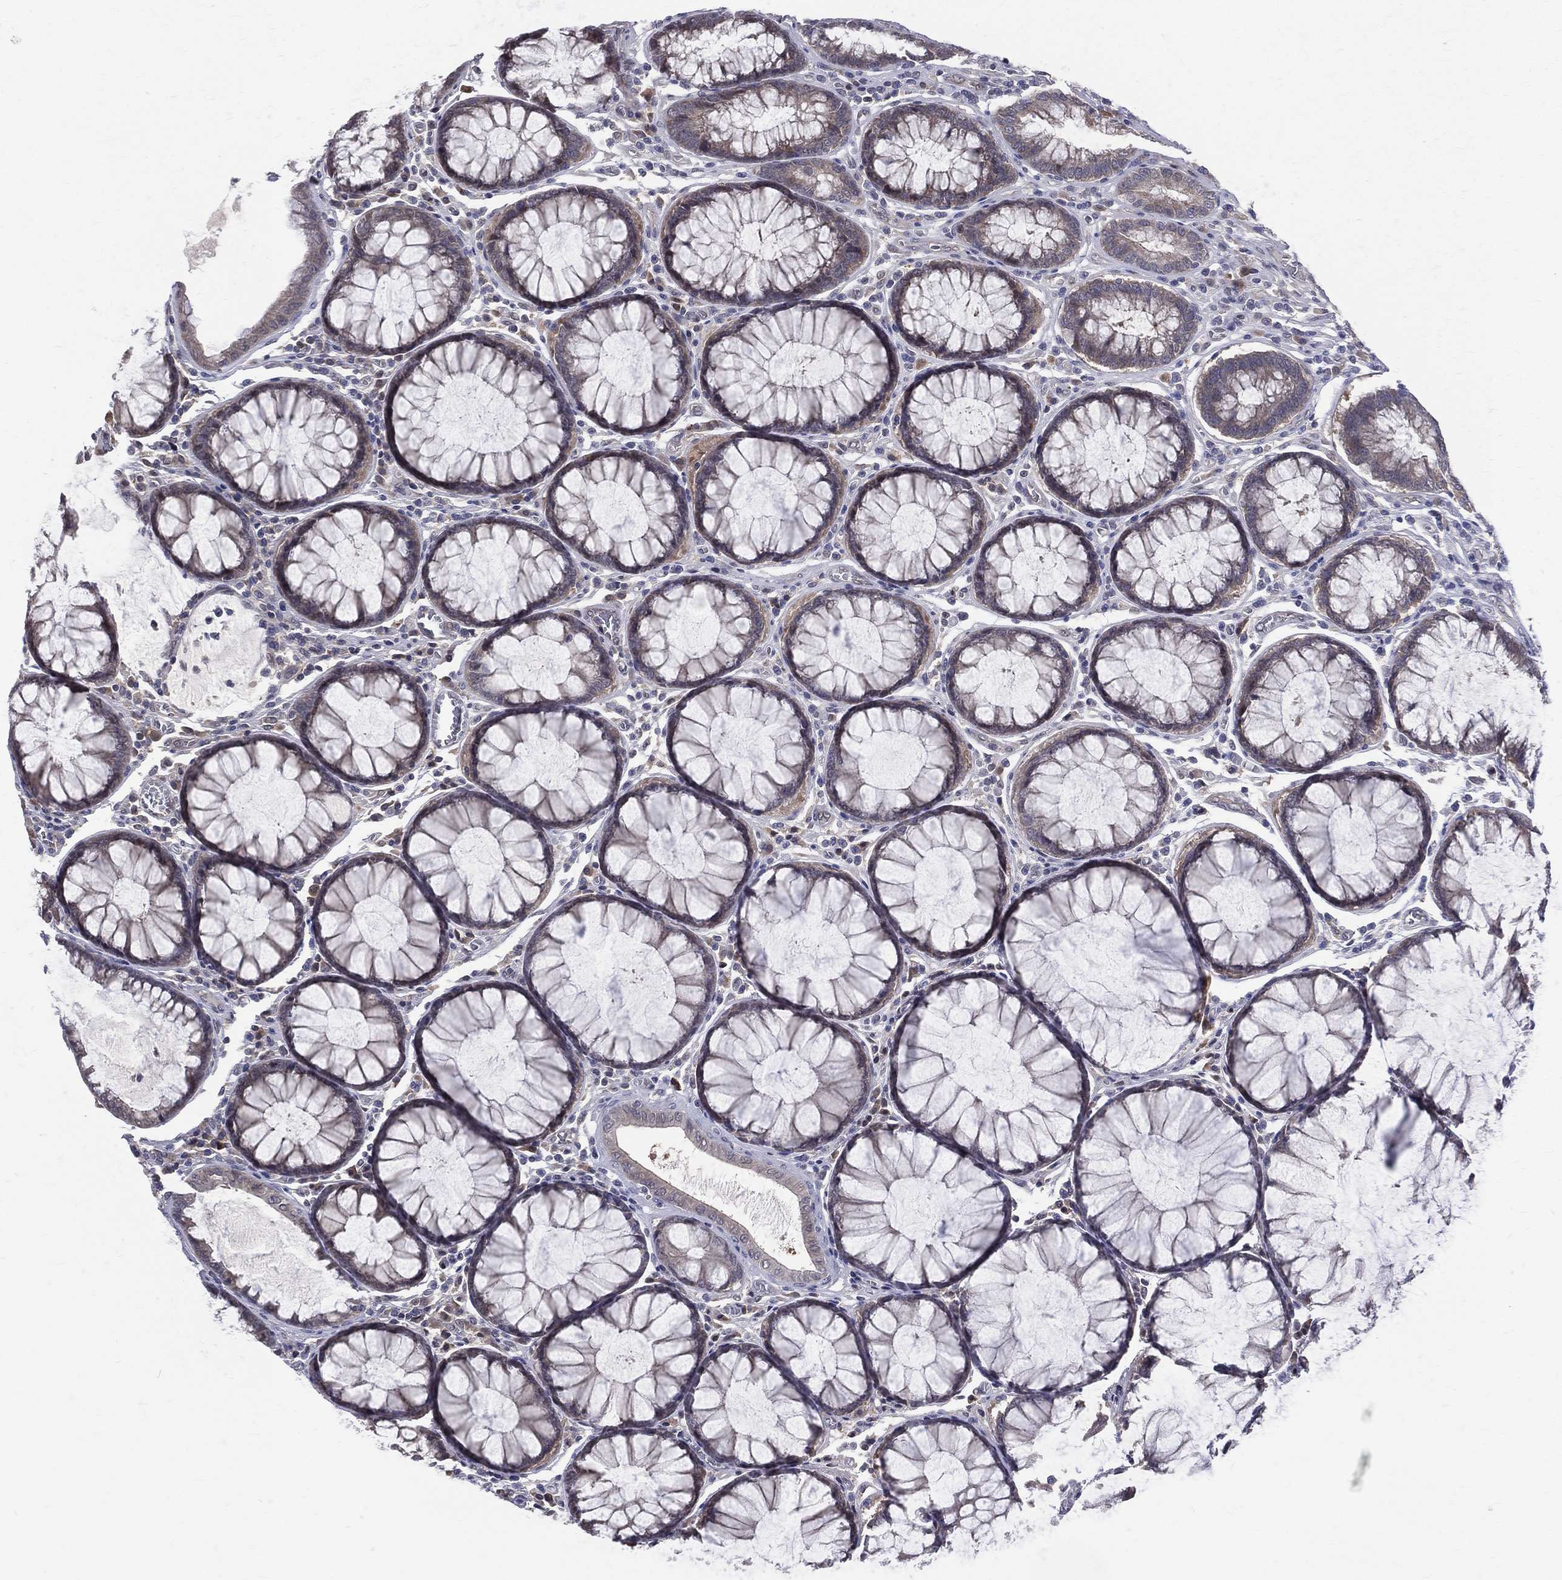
{"staining": {"intensity": "weak", "quantity": ">75%", "location": "cytoplasmic/membranous"}, "tissue": "colorectal cancer", "cell_type": "Tumor cells", "image_type": "cancer", "snomed": [{"axis": "morphology", "description": "Adenocarcinoma, NOS"}, {"axis": "topography", "description": "Colon"}], "caption": "Protein analysis of colorectal cancer (adenocarcinoma) tissue reveals weak cytoplasmic/membranous staining in approximately >75% of tumor cells.", "gene": "DLG4", "patient": {"sex": "female", "age": 48}}